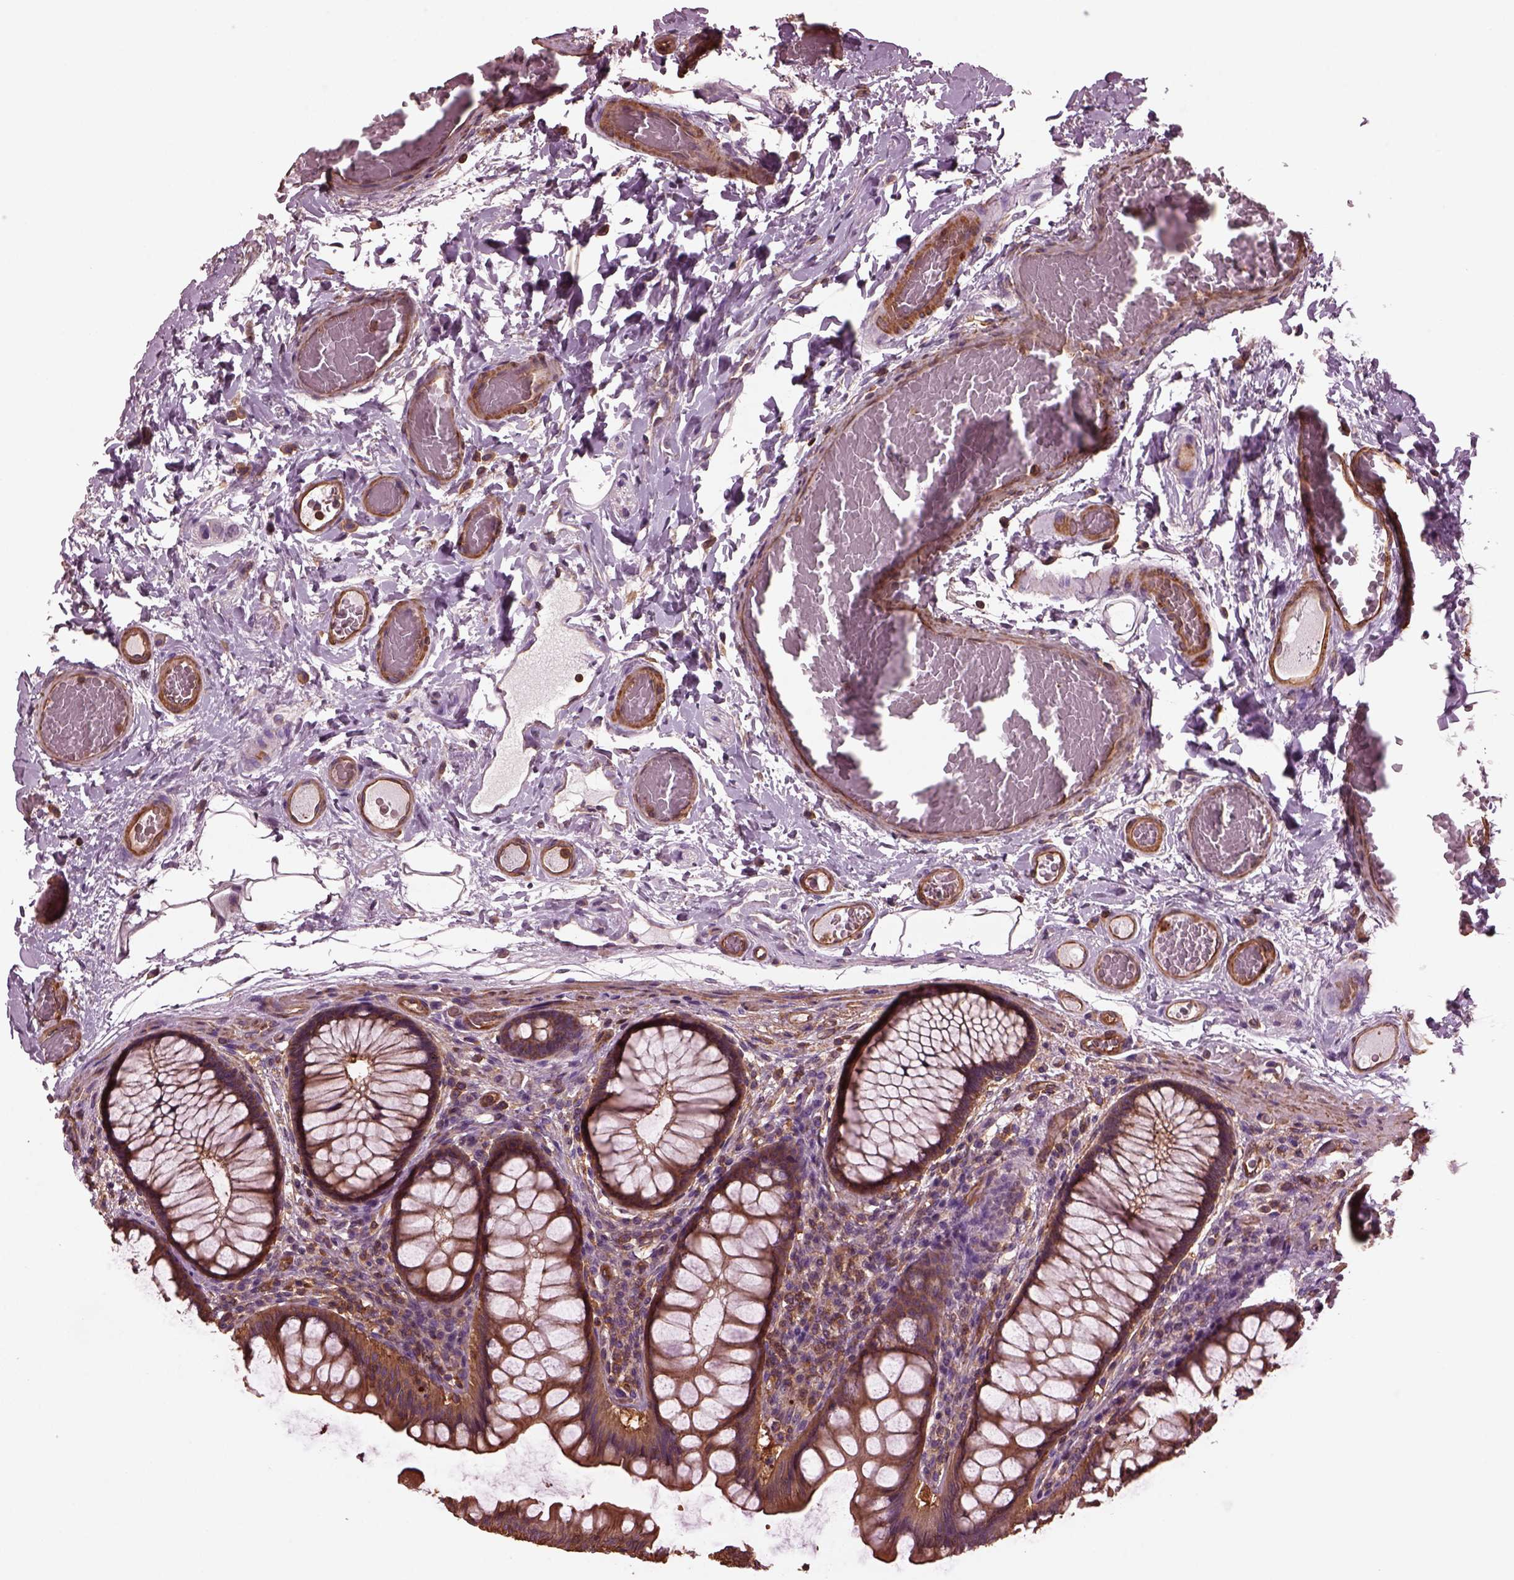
{"staining": {"intensity": "moderate", "quantity": ">75%", "location": "cytoplasmic/membranous"}, "tissue": "colon", "cell_type": "Endothelial cells", "image_type": "normal", "snomed": [{"axis": "morphology", "description": "Normal tissue, NOS"}, {"axis": "topography", "description": "Colon"}], "caption": "Brown immunohistochemical staining in unremarkable human colon demonstrates moderate cytoplasmic/membranous staining in about >75% of endothelial cells.", "gene": "MYL1", "patient": {"sex": "female", "age": 65}}